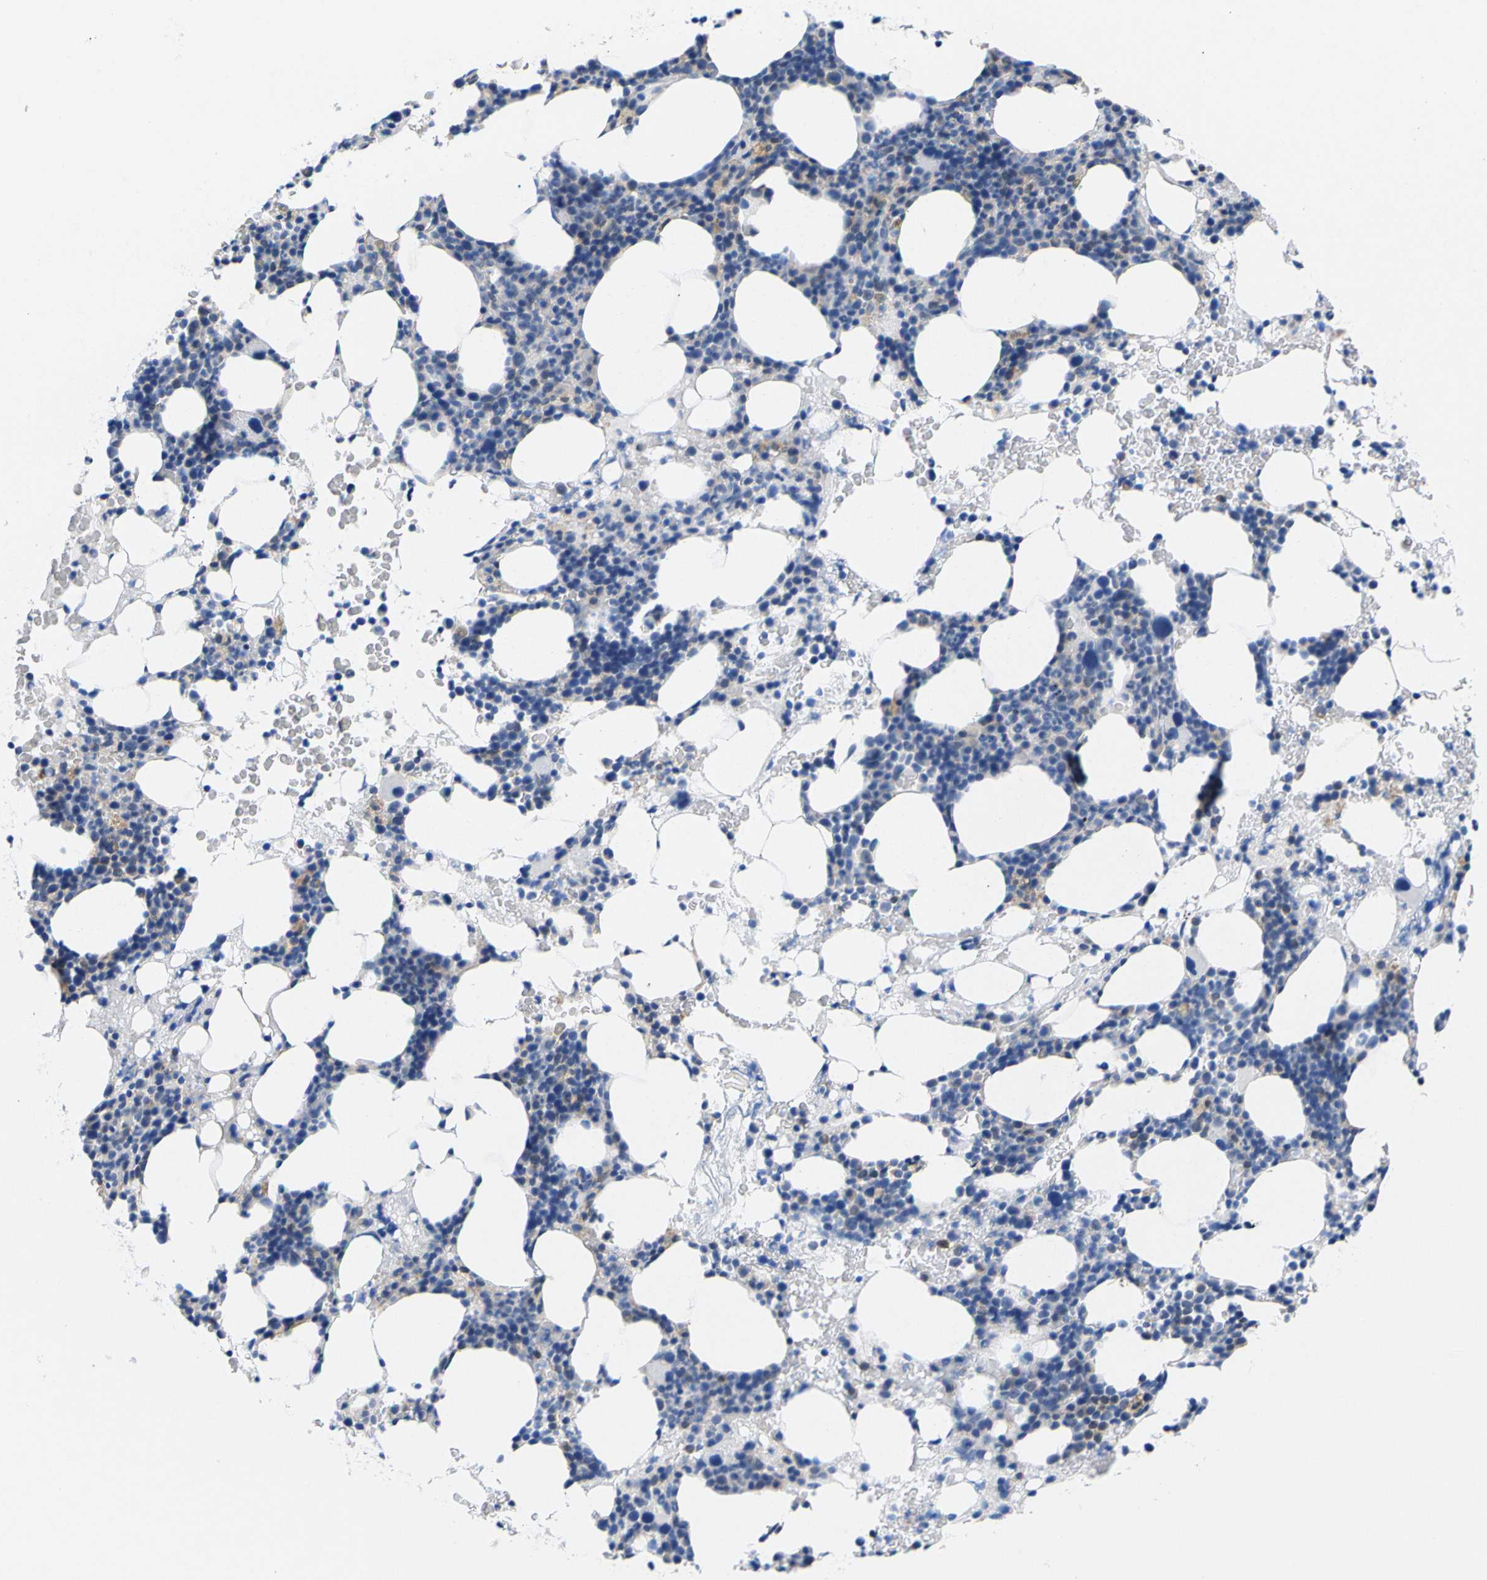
{"staining": {"intensity": "negative", "quantity": "none", "location": "none"}, "tissue": "bone marrow", "cell_type": "Hematopoietic cells", "image_type": "normal", "snomed": [{"axis": "morphology", "description": "Normal tissue, NOS"}, {"axis": "morphology", "description": "Inflammation, NOS"}, {"axis": "topography", "description": "Bone marrow"}], "caption": "Immunohistochemistry (IHC) of normal human bone marrow shows no expression in hematopoietic cells.", "gene": "PEBP1", "patient": {"sex": "female", "age": 84}}